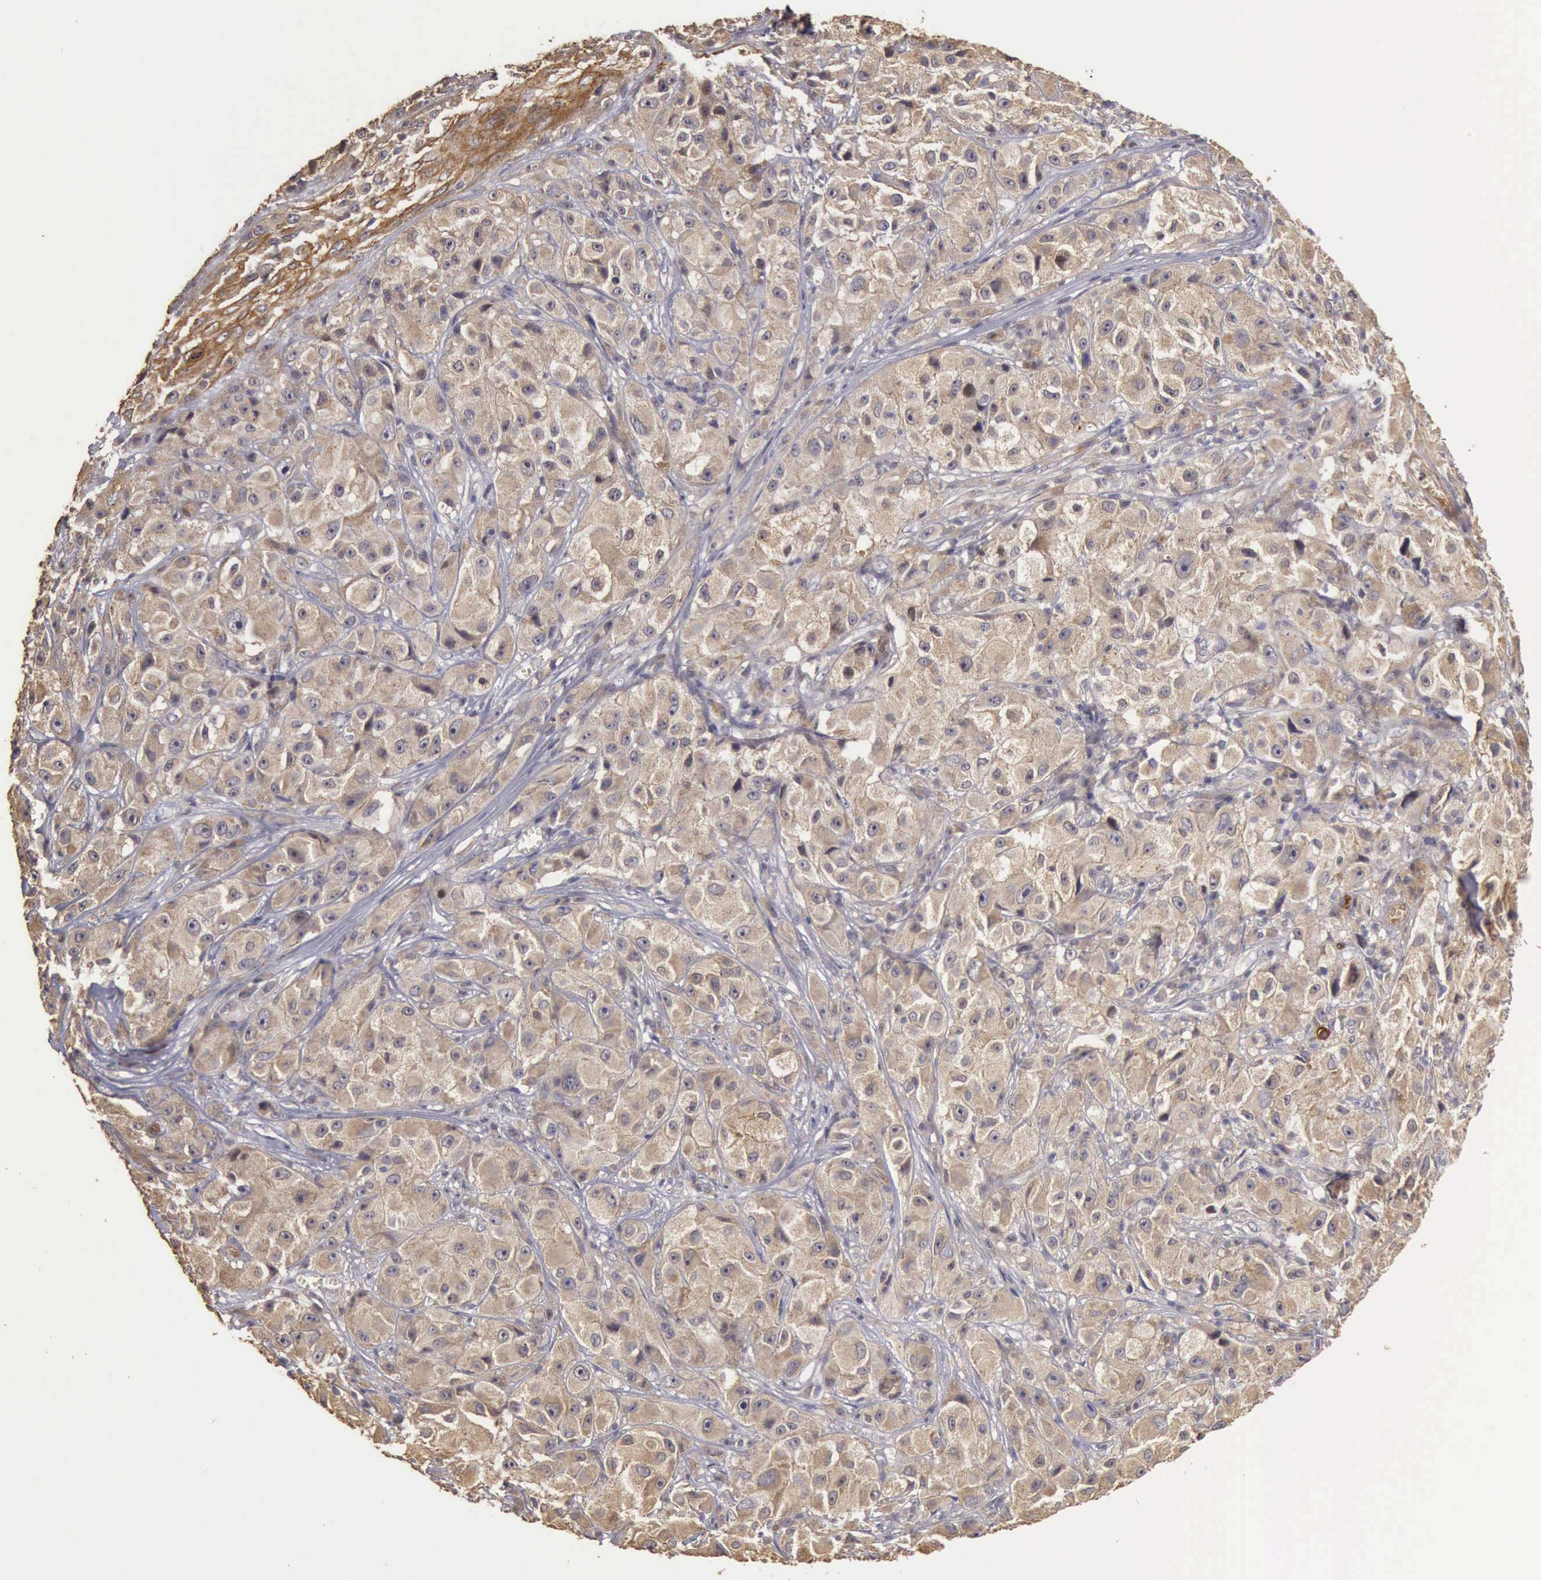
{"staining": {"intensity": "negative", "quantity": "none", "location": "none"}, "tissue": "melanoma", "cell_type": "Tumor cells", "image_type": "cancer", "snomed": [{"axis": "morphology", "description": "Malignant melanoma, NOS"}, {"axis": "topography", "description": "Skin"}], "caption": "Melanoma was stained to show a protein in brown. There is no significant positivity in tumor cells.", "gene": "BMX", "patient": {"sex": "male", "age": 56}}